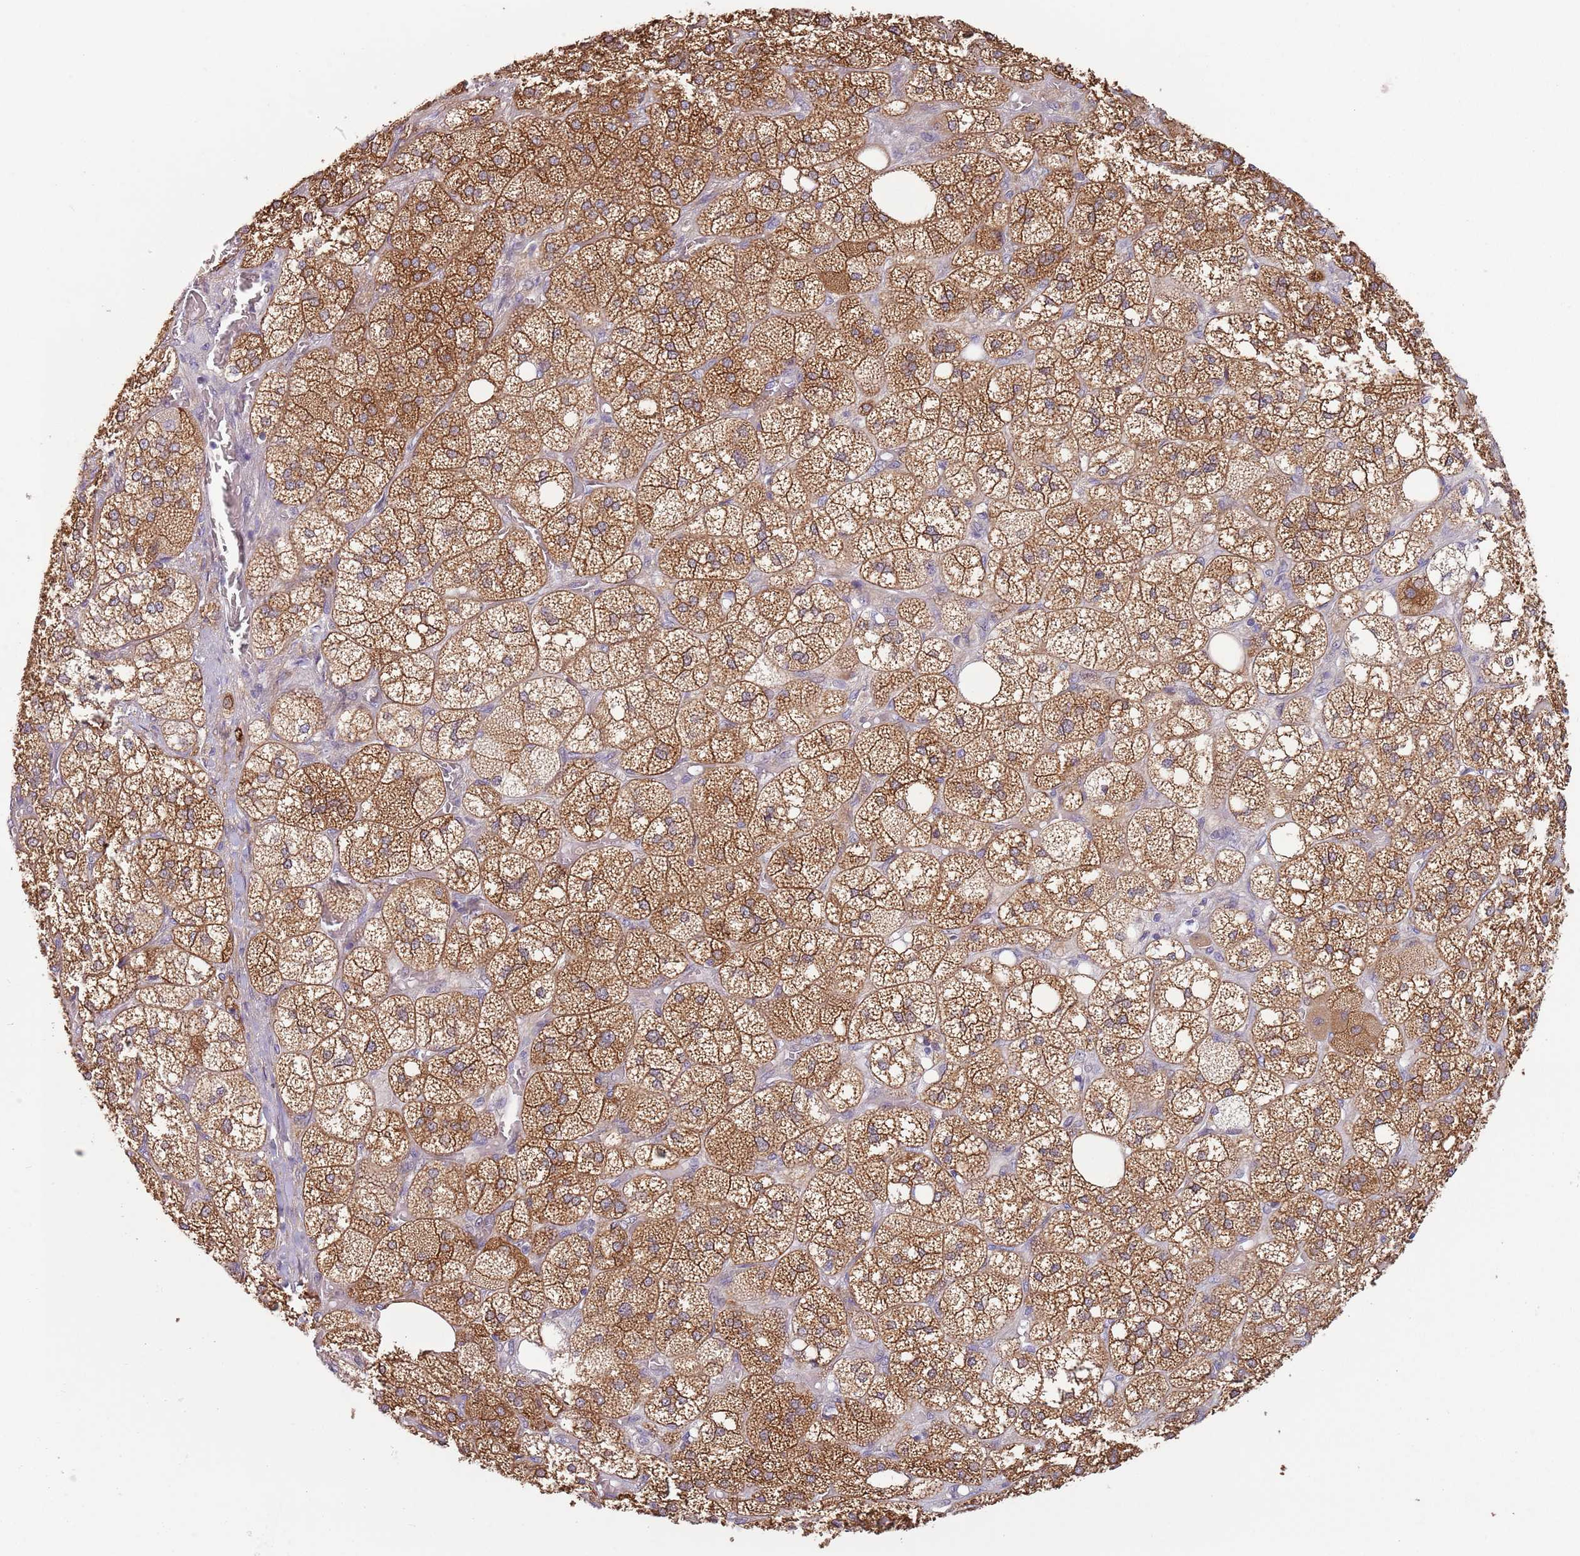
{"staining": {"intensity": "strong", "quantity": ">75%", "location": "cytoplasmic/membranous"}, "tissue": "adrenal gland", "cell_type": "Glandular cells", "image_type": "normal", "snomed": [{"axis": "morphology", "description": "Normal tissue, NOS"}, {"axis": "topography", "description": "Adrenal gland"}], "caption": "IHC of benign adrenal gland displays high levels of strong cytoplasmic/membranous expression in approximately >75% of glandular cells. Immunohistochemistry stains the protein of interest in brown and the nuclei are stained blue.", "gene": "COQ5", "patient": {"sex": "male", "age": 61}}